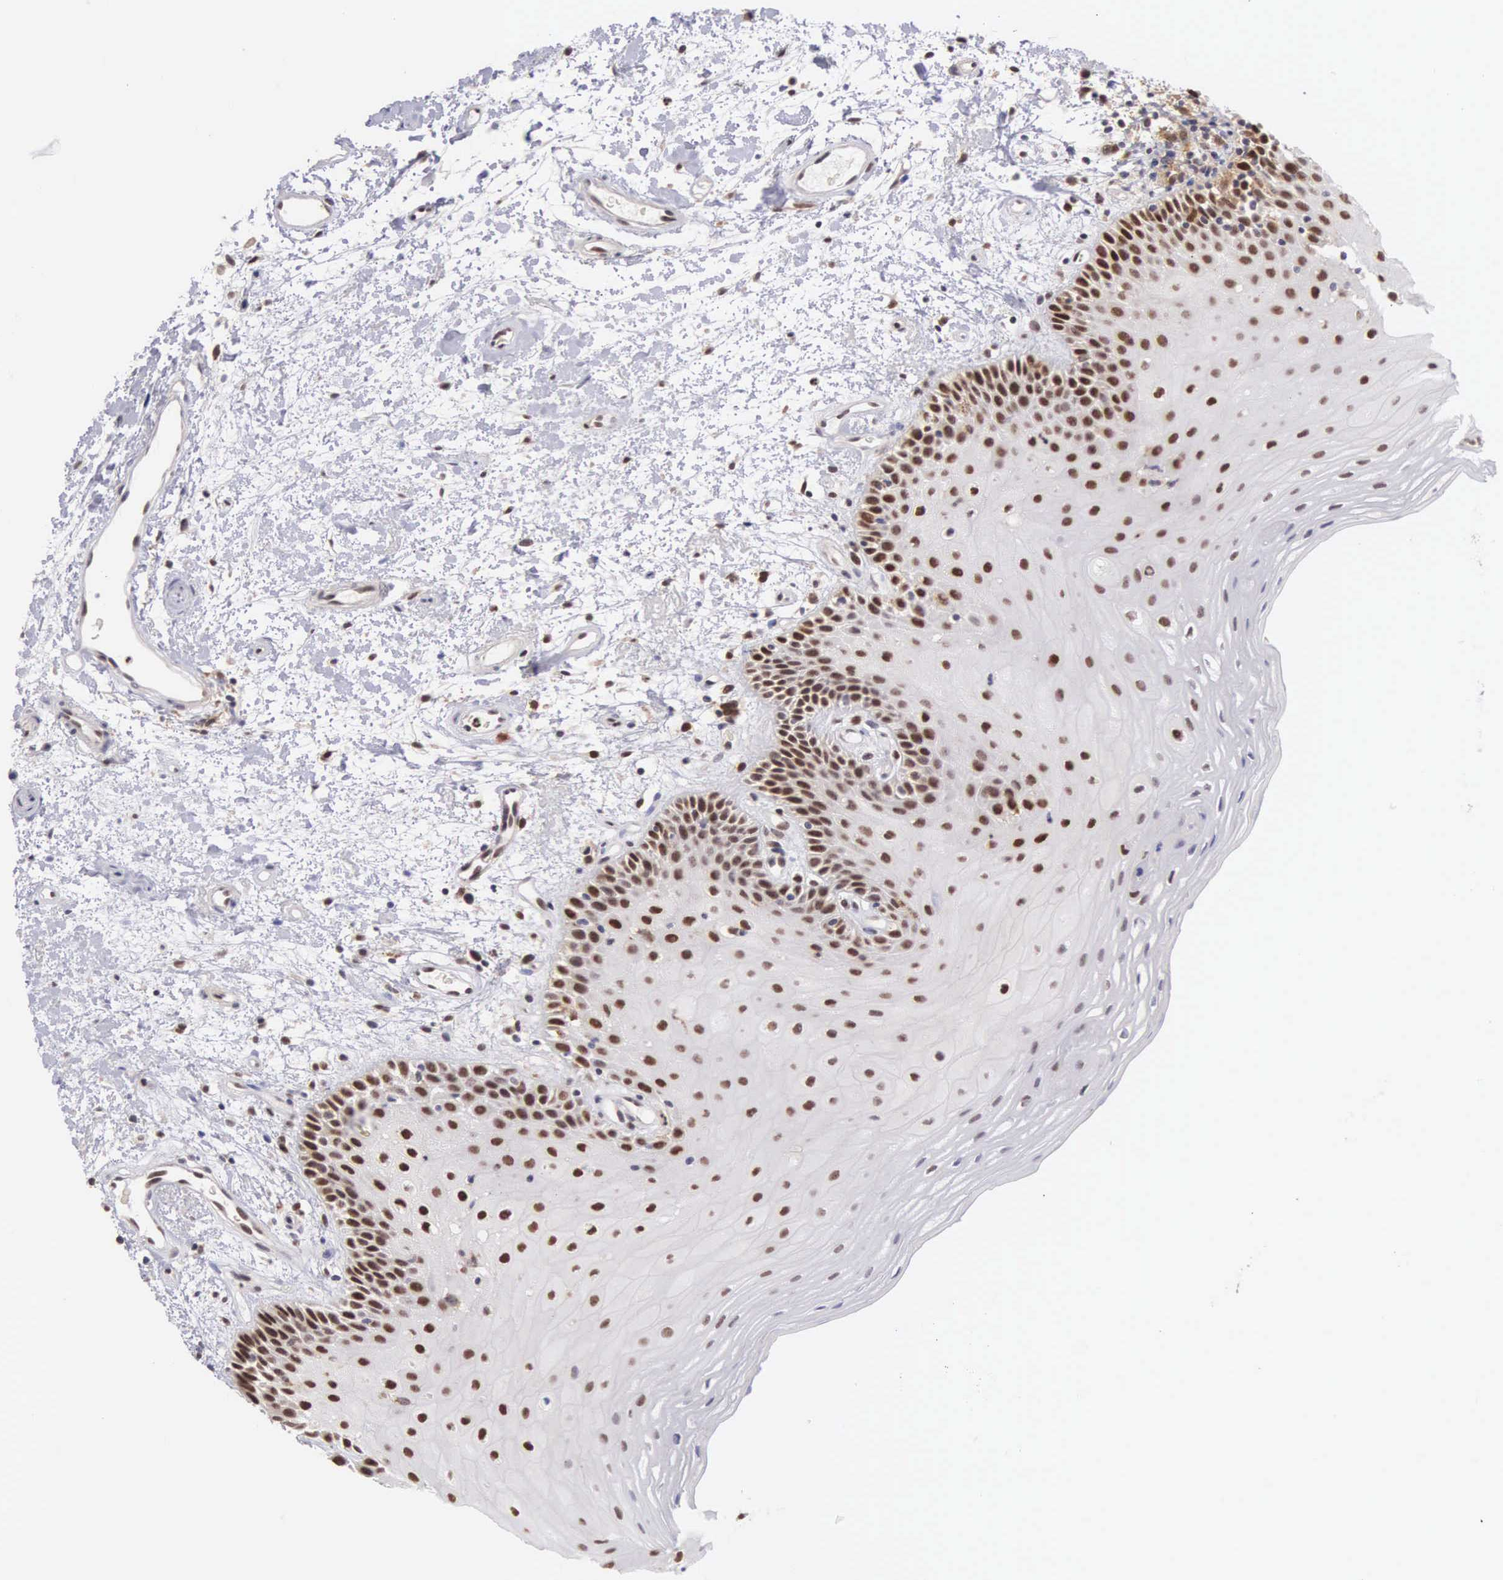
{"staining": {"intensity": "strong", "quantity": ">75%", "location": "nuclear"}, "tissue": "oral mucosa", "cell_type": "Squamous epithelial cells", "image_type": "normal", "snomed": [{"axis": "morphology", "description": "Normal tissue, NOS"}, {"axis": "topography", "description": "Oral tissue"}], "caption": "Oral mucosa stained with DAB (3,3'-diaminobenzidine) immunohistochemistry (IHC) shows high levels of strong nuclear expression in about >75% of squamous epithelial cells.", "gene": "GRK3", "patient": {"sex": "female", "age": 79}}